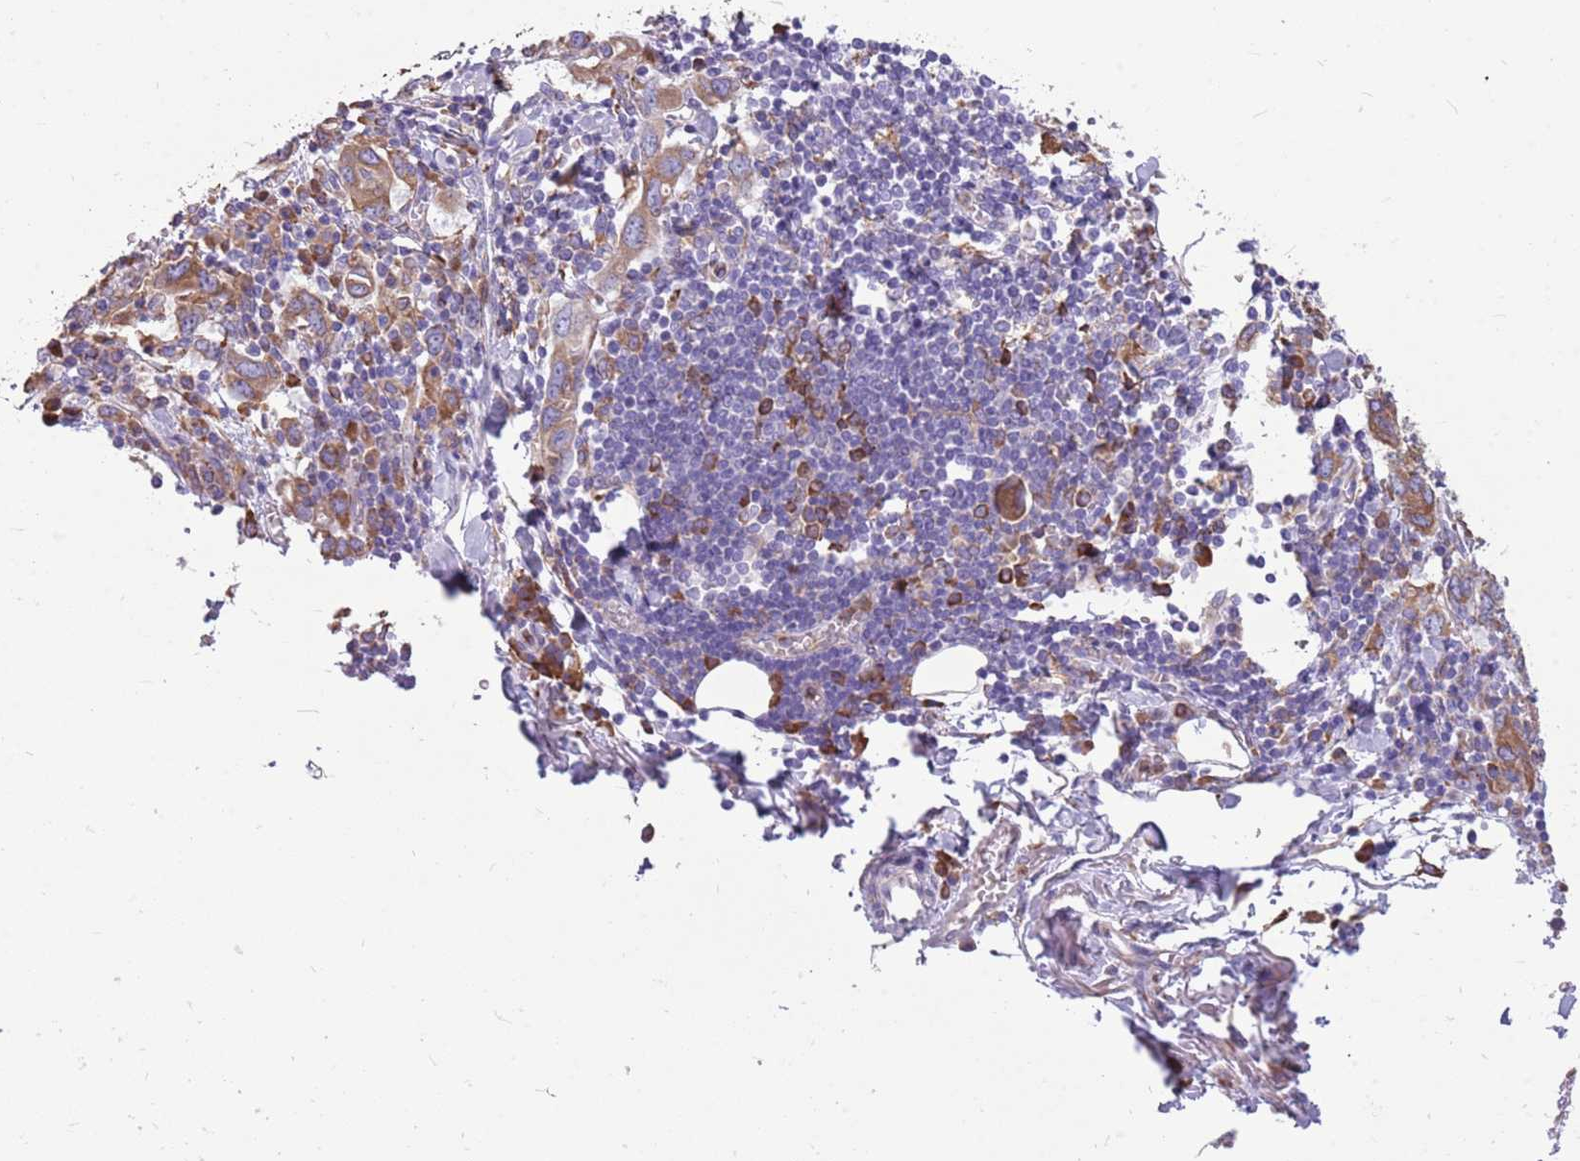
{"staining": {"intensity": "moderate", "quantity": ">75%", "location": "cytoplasmic/membranous"}, "tissue": "stomach cancer", "cell_type": "Tumor cells", "image_type": "cancer", "snomed": [{"axis": "morphology", "description": "Adenocarcinoma, NOS"}, {"axis": "topography", "description": "Stomach, upper"}, {"axis": "topography", "description": "Stomach"}], "caption": "Adenocarcinoma (stomach) stained with DAB (3,3'-diaminobenzidine) IHC exhibits medium levels of moderate cytoplasmic/membranous positivity in approximately >75% of tumor cells.", "gene": "KCTD19", "patient": {"sex": "male", "age": 62}}